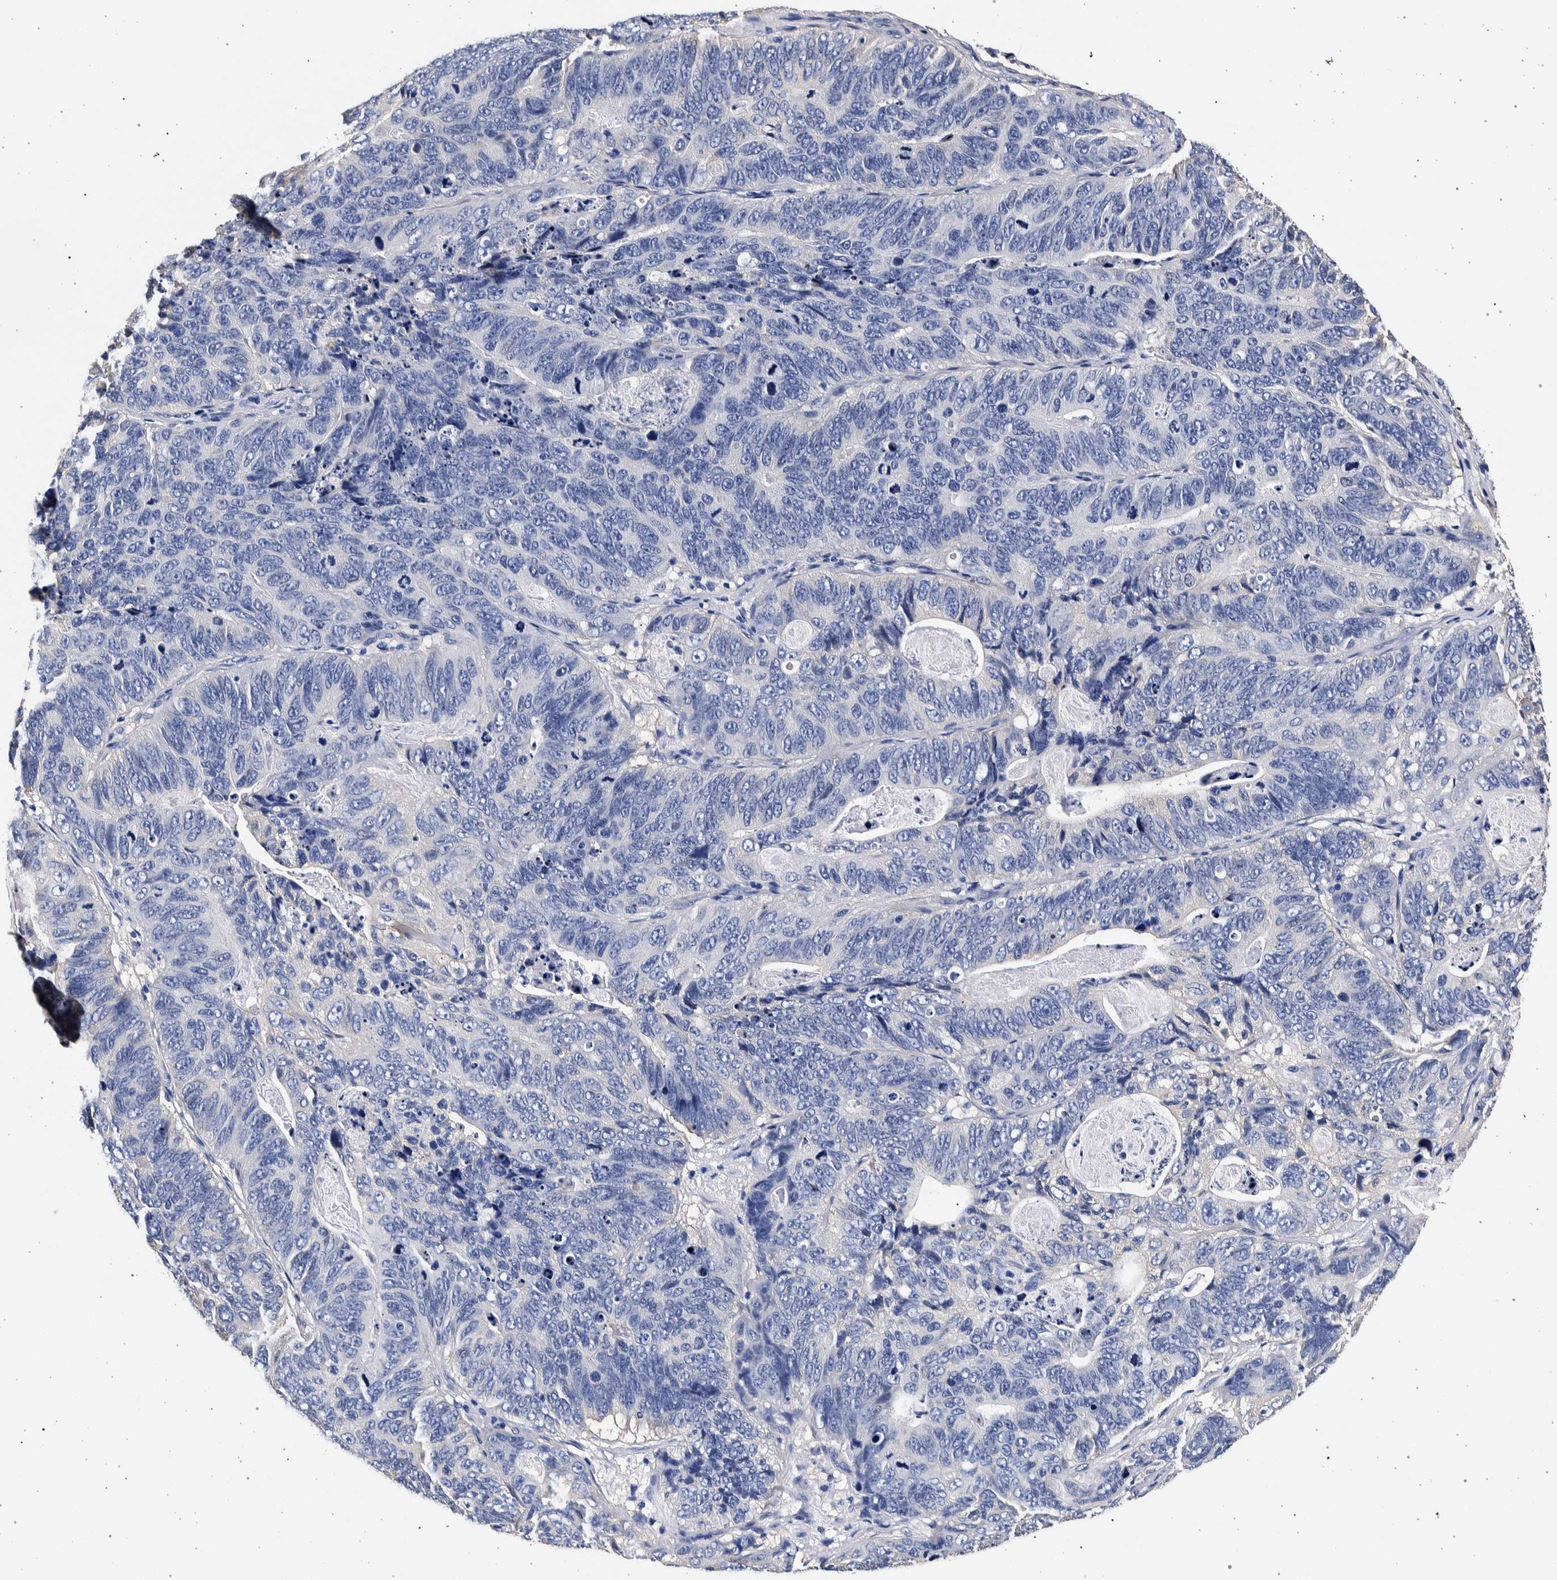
{"staining": {"intensity": "negative", "quantity": "none", "location": "none"}, "tissue": "stomach cancer", "cell_type": "Tumor cells", "image_type": "cancer", "snomed": [{"axis": "morphology", "description": "Normal tissue, NOS"}, {"axis": "morphology", "description": "Adenocarcinoma, NOS"}, {"axis": "topography", "description": "Stomach"}], "caption": "The photomicrograph reveals no significant expression in tumor cells of stomach cancer (adenocarcinoma). Nuclei are stained in blue.", "gene": "NIBAN2", "patient": {"sex": "female", "age": 89}}